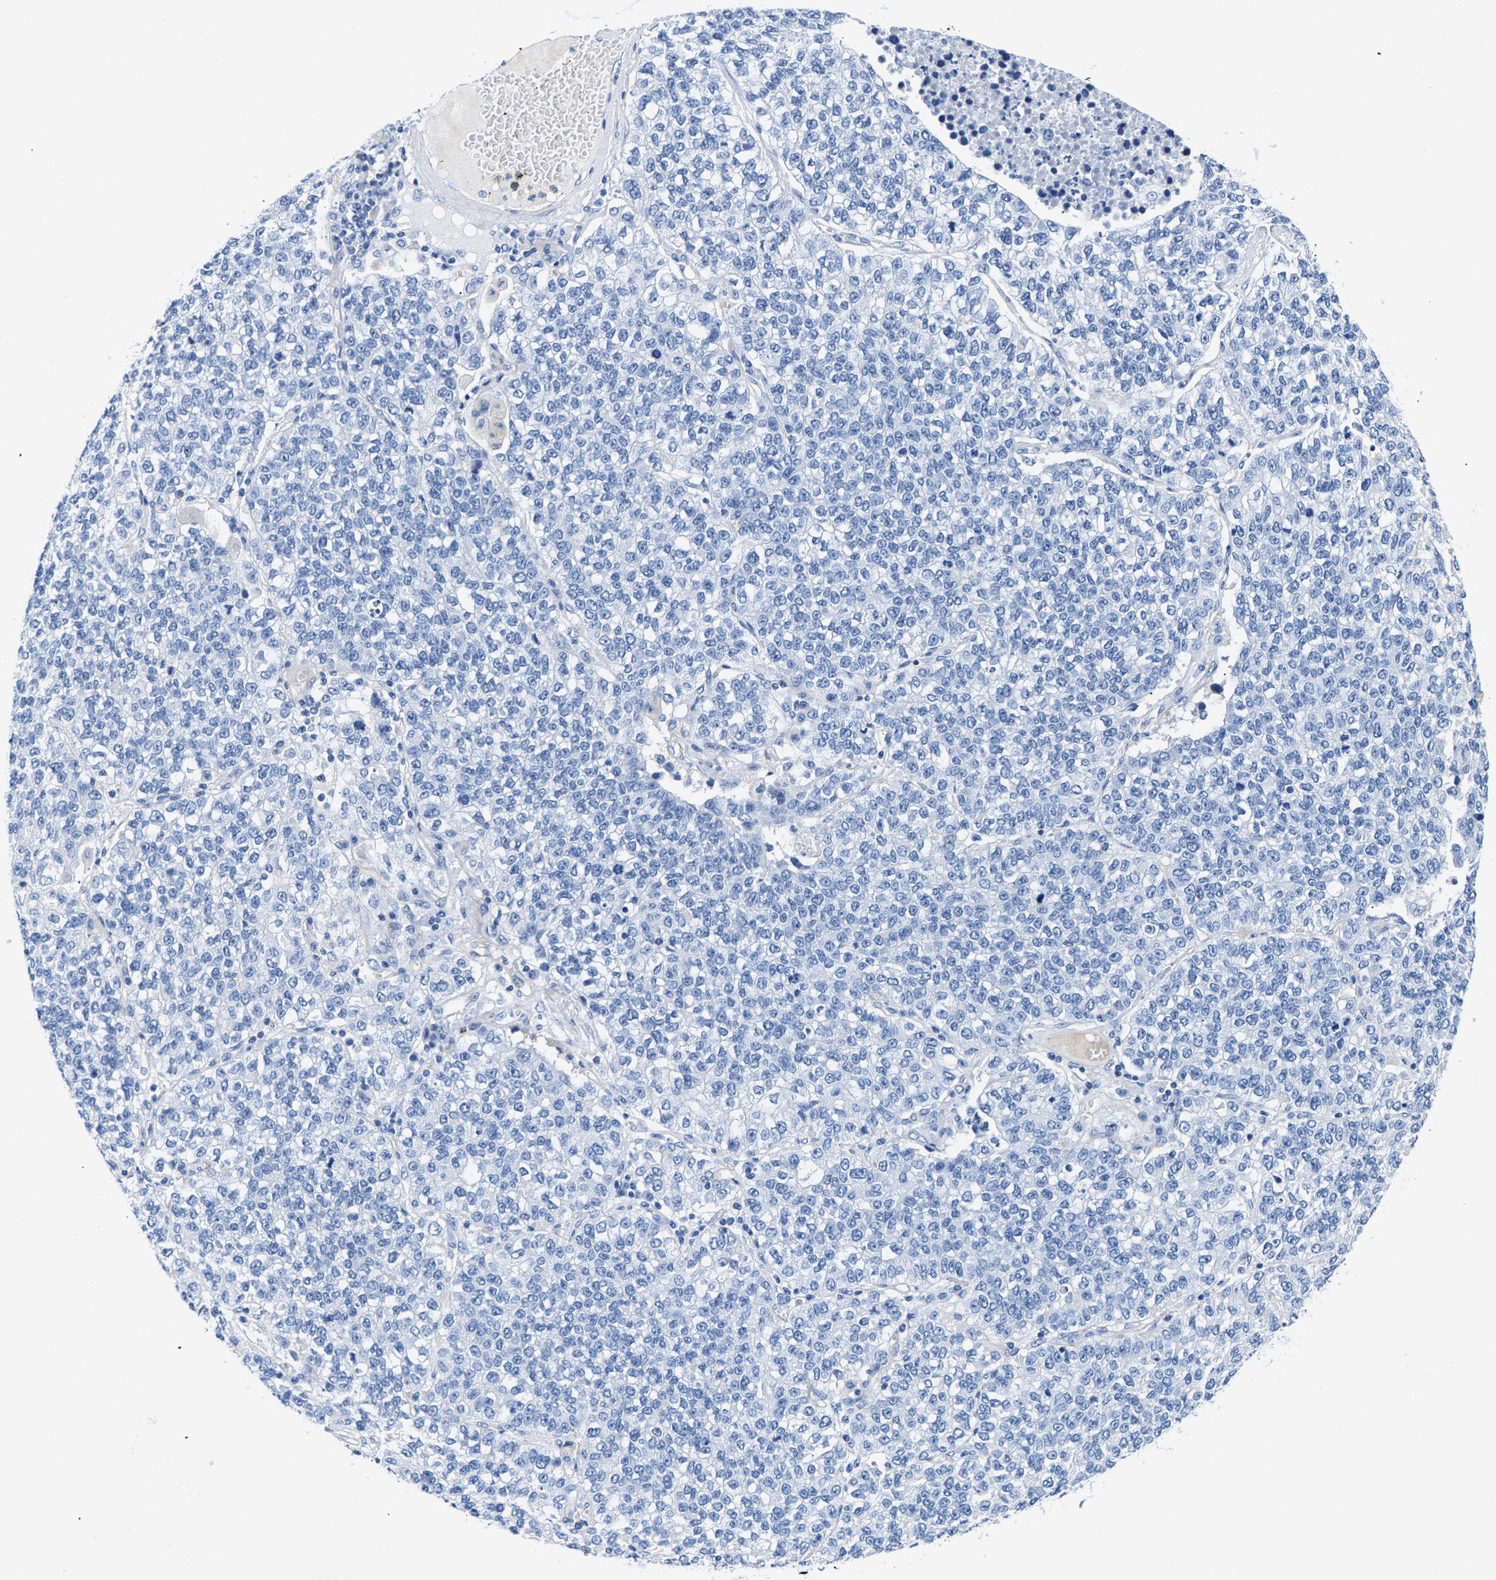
{"staining": {"intensity": "negative", "quantity": "none", "location": "none"}, "tissue": "lung cancer", "cell_type": "Tumor cells", "image_type": "cancer", "snomed": [{"axis": "morphology", "description": "Adenocarcinoma, NOS"}, {"axis": "topography", "description": "Lung"}], "caption": "IHC histopathology image of neoplastic tissue: lung adenocarcinoma stained with DAB (3,3'-diaminobenzidine) reveals no significant protein expression in tumor cells.", "gene": "UPK3A", "patient": {"sex": "male", "age": 49}}